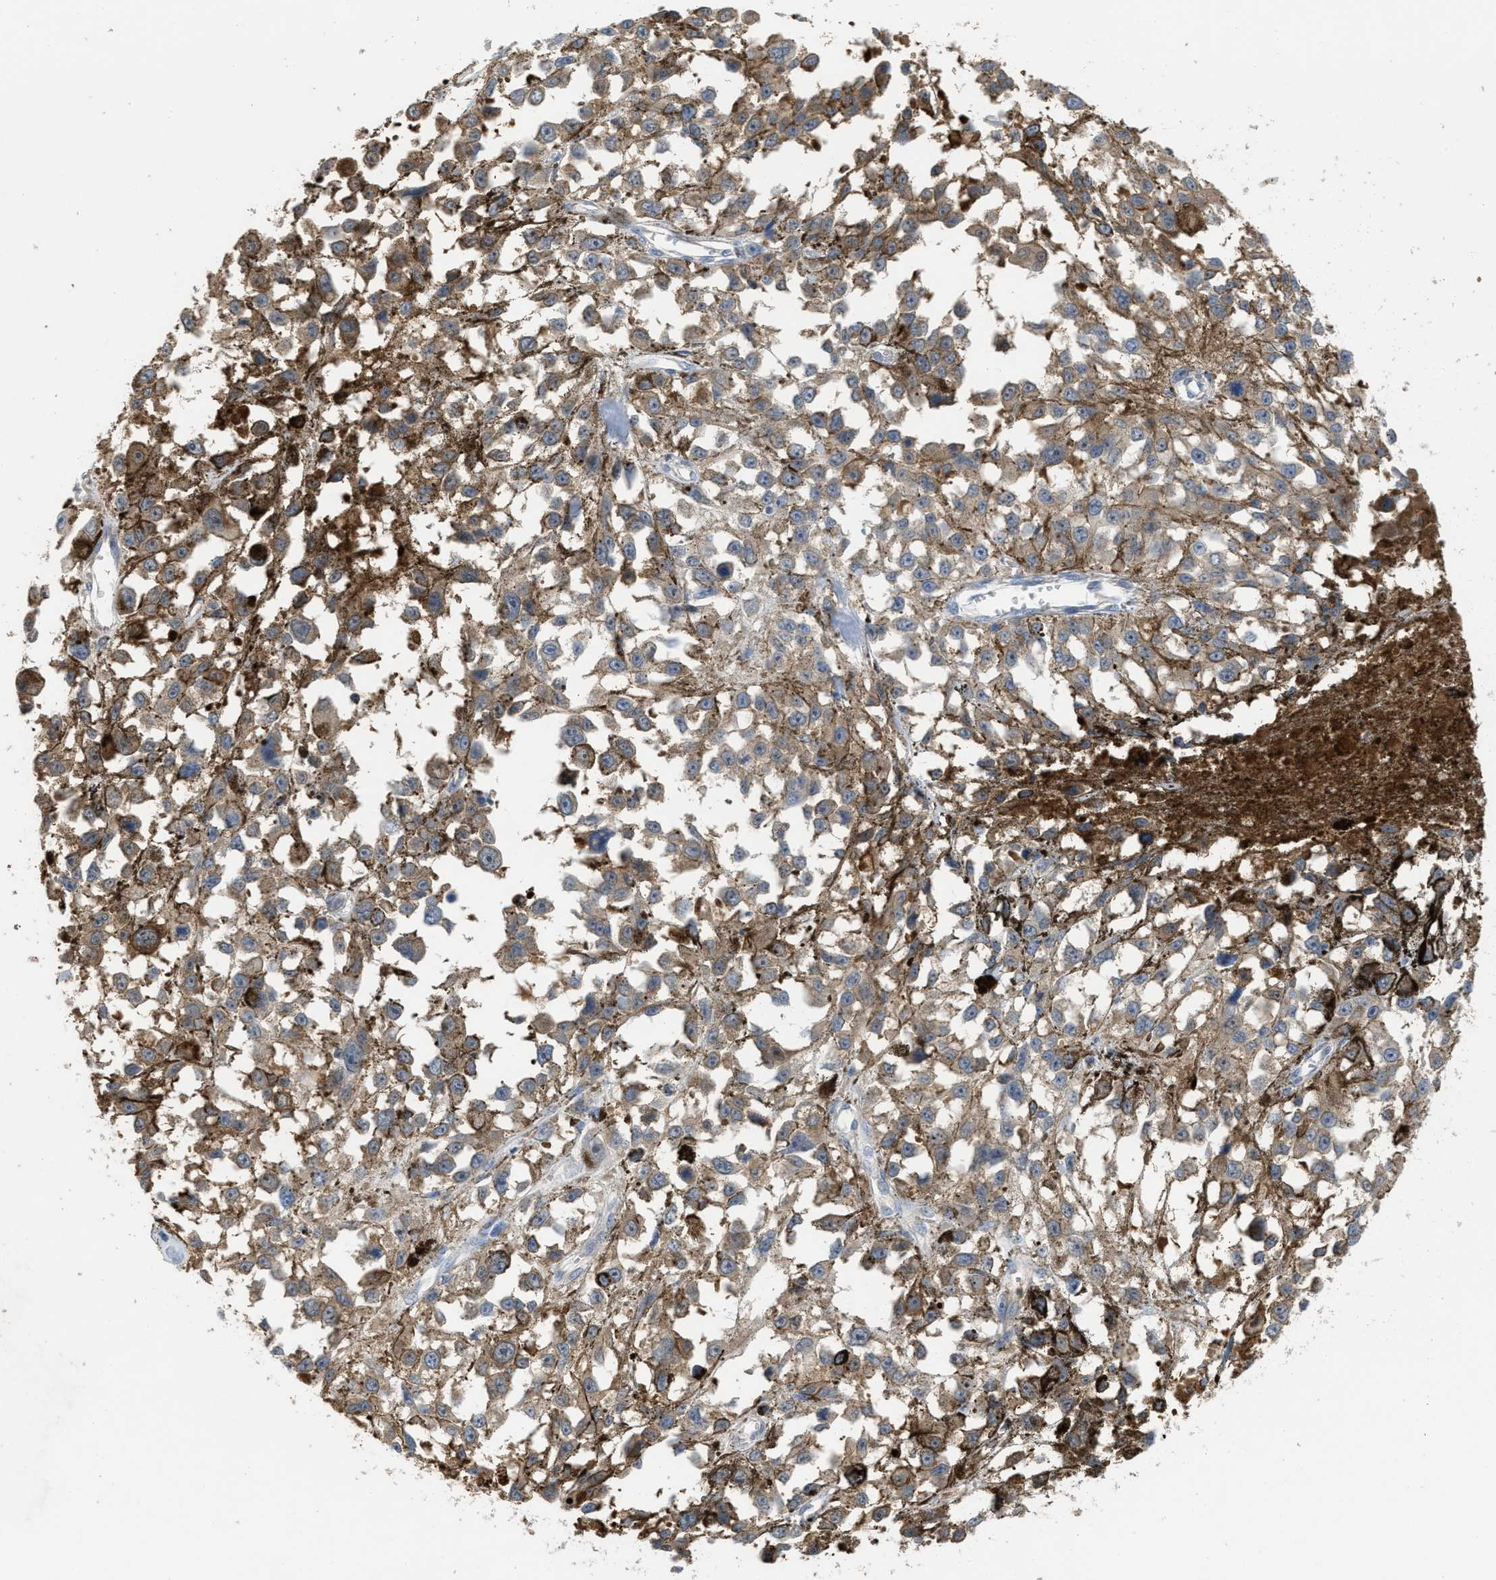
{"staining": {"intensity": "weak", "quantity": "<25%", "location": "cytoplasmic/membranous"}, "tissue": "melanoma", "cell_type": "Tumor cells", "image_type": "cancer", "snomed": [{"axis": "morphology", "description": "Malignant melanoma, Metastatic site"}, {"axis": "topography", "description": "Lymph node"}], "caption": "Tumor cells are negative for brown protein staining in malignant melanoma (metastatic site).", "gene": "UBA5", "patient": {"sex": "male", "age": 59}}